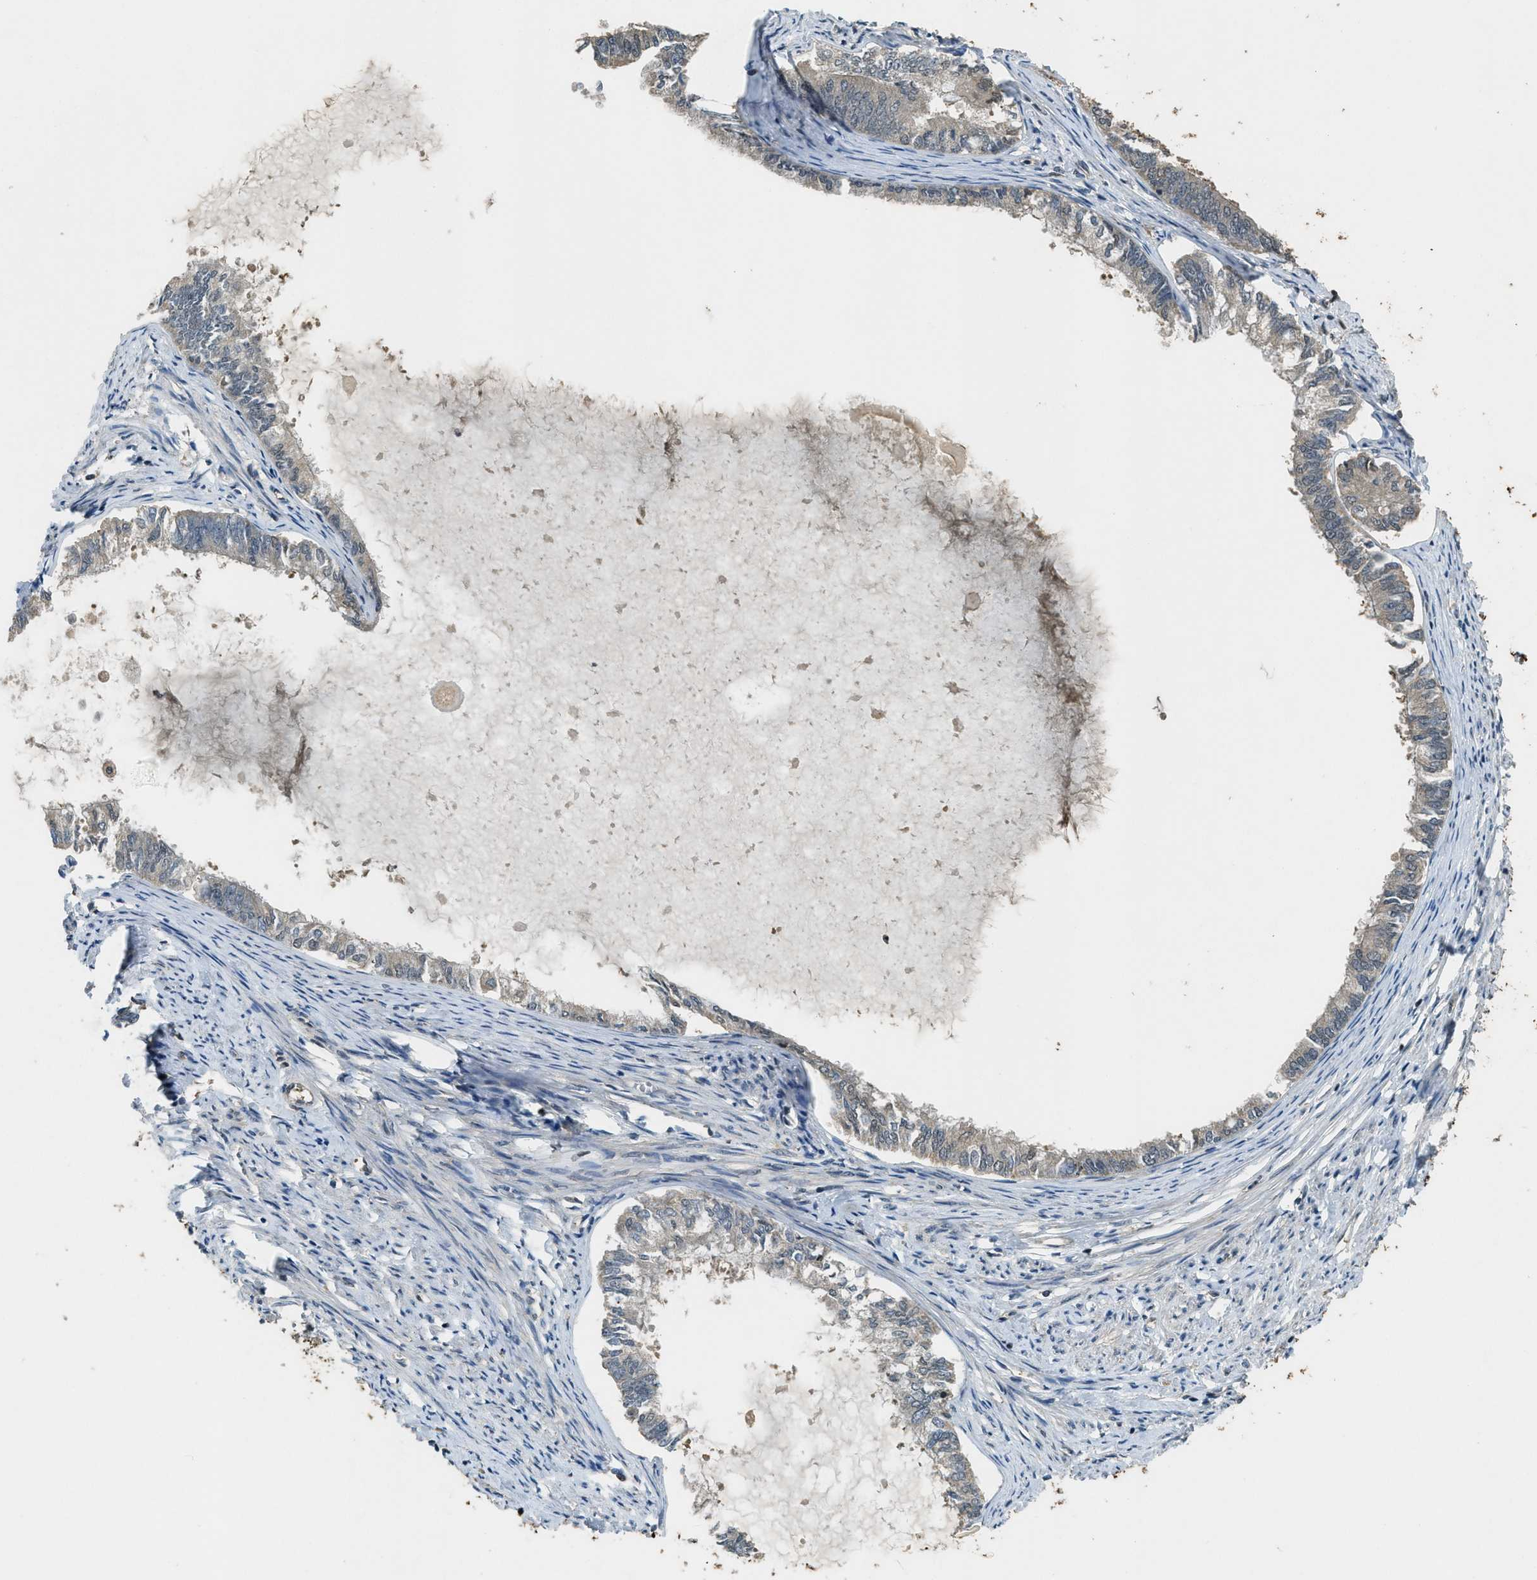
{"staining": {"intensity": "weak", "quantity": "<25%", "location": "cytoplasmic/membranous"}, "tissue": "endometrial cancer", "cell_type": "Tumor cells", "image_type": "cancer", "snomed": [{"axis": "morphology", "description": "Adenocarcinoma, NOS"}, {"axis": "topography", "description": "Endometrium"}], "caption": "Immunohistochemistry image of neoplastic tissue: human endometrial cancer (adenocarcinoma) stained with DAB displays no significant protein positivity in tumor cells.", "gene": "DUSP6", "patient": {"sex": "female", "age": 86}}